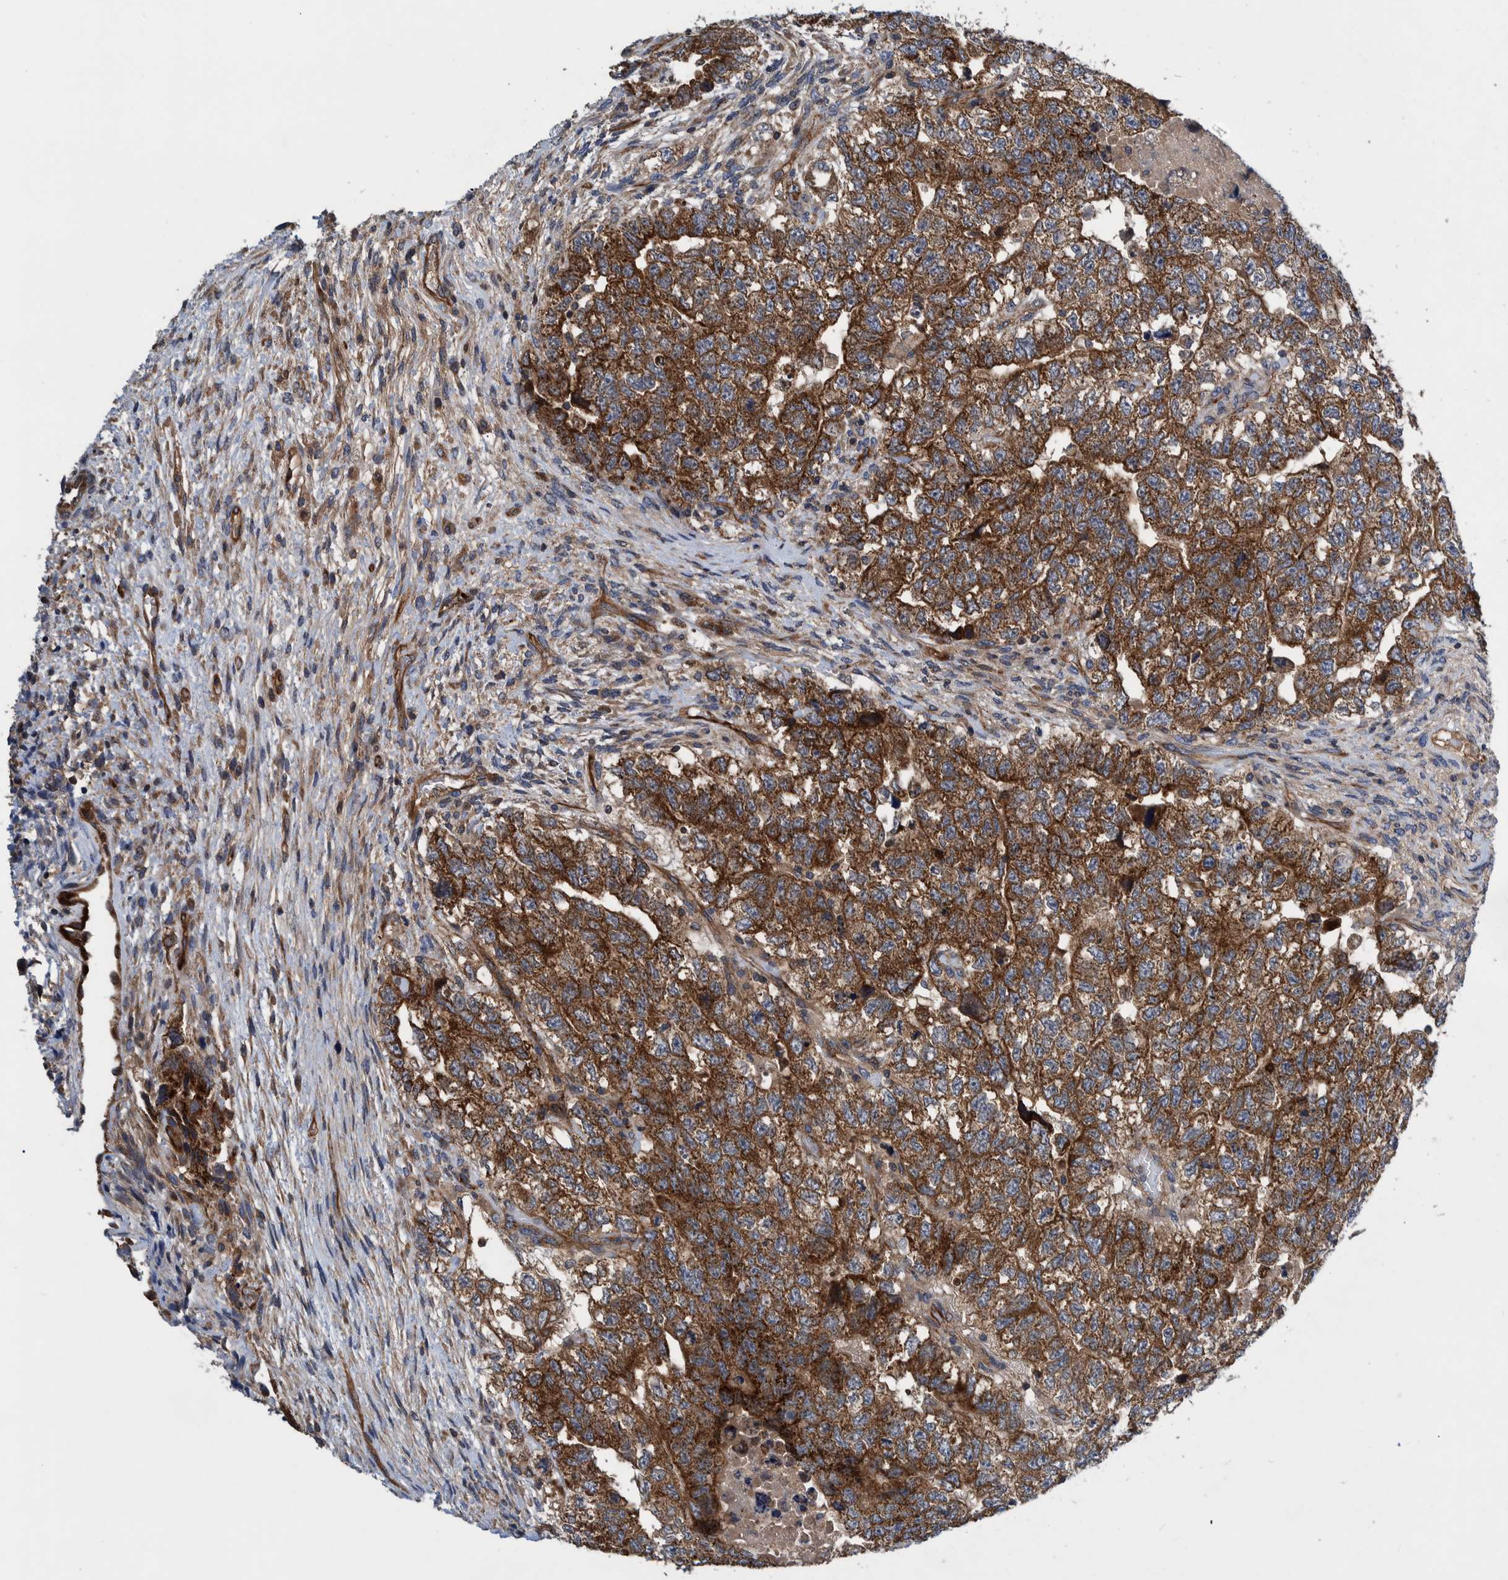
{"staining": {"intensity": "strong", "quantity": ">75%", "location": "cytoplasmic/membranous"}, "tissue": "testis cancer", "cell_type": "Tumor cells", "image_type": "cancer", "snomed": [{"axis": "morphology", "description": "Carcinoma, Embryonal, NOS"}, {"axis": "topography", "description": "Testis"}], "caption": "Protein expression analysis of human testis cancer (embryonal carcinoma) reveals strong cytoplasmic/membranous staining in about >75% of tumor cells. The protein is shown in brown color, while the nuclei are stained blue.", "gene": "GRPEL2", "patient": {"sex": "male", "age": 36}}